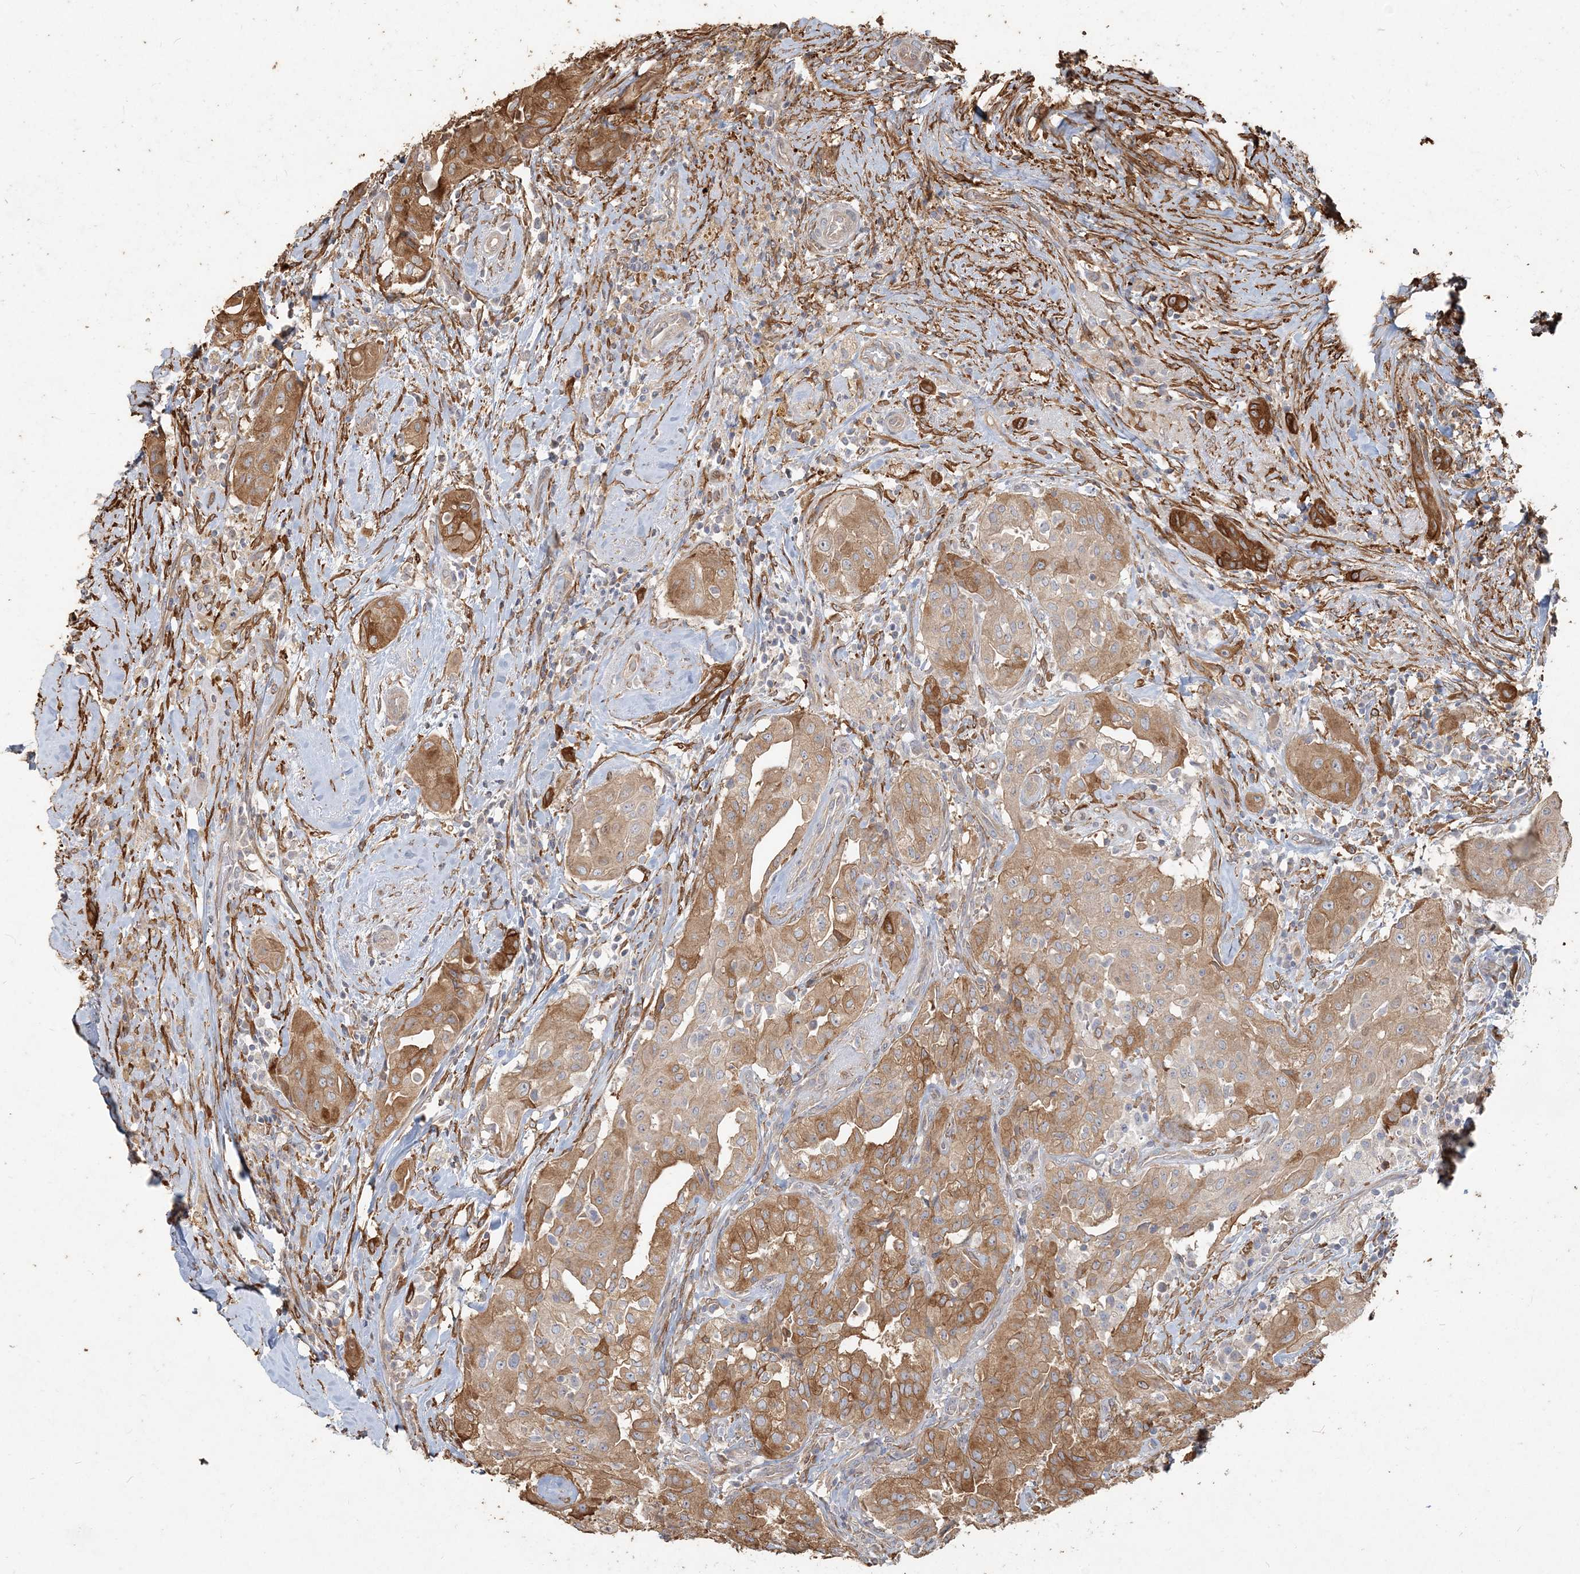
{"staining": {"intensity": "moderate", "quantity": ">75%", "location": "cytoplasmic/membranous"}, "tissue": "thyroid cancer", "cell_type": "Tumor cells", "image_type": "cancer", "snomed": [{"axis": "morphology", "description": "Papillary adenocarcinoma, NOS"}, {"axis": "topography", "description": "Thyroid gland"}], "caption": "DAB immunohistochemical staining of thyroid cancer (papillary adenocarcinoma) shows moderate cytoplasmic/membranous protein expression in approximately >75% of tumor cells.", "gene": "RNF145", "patient": {"sex": "female", "age": 59}}